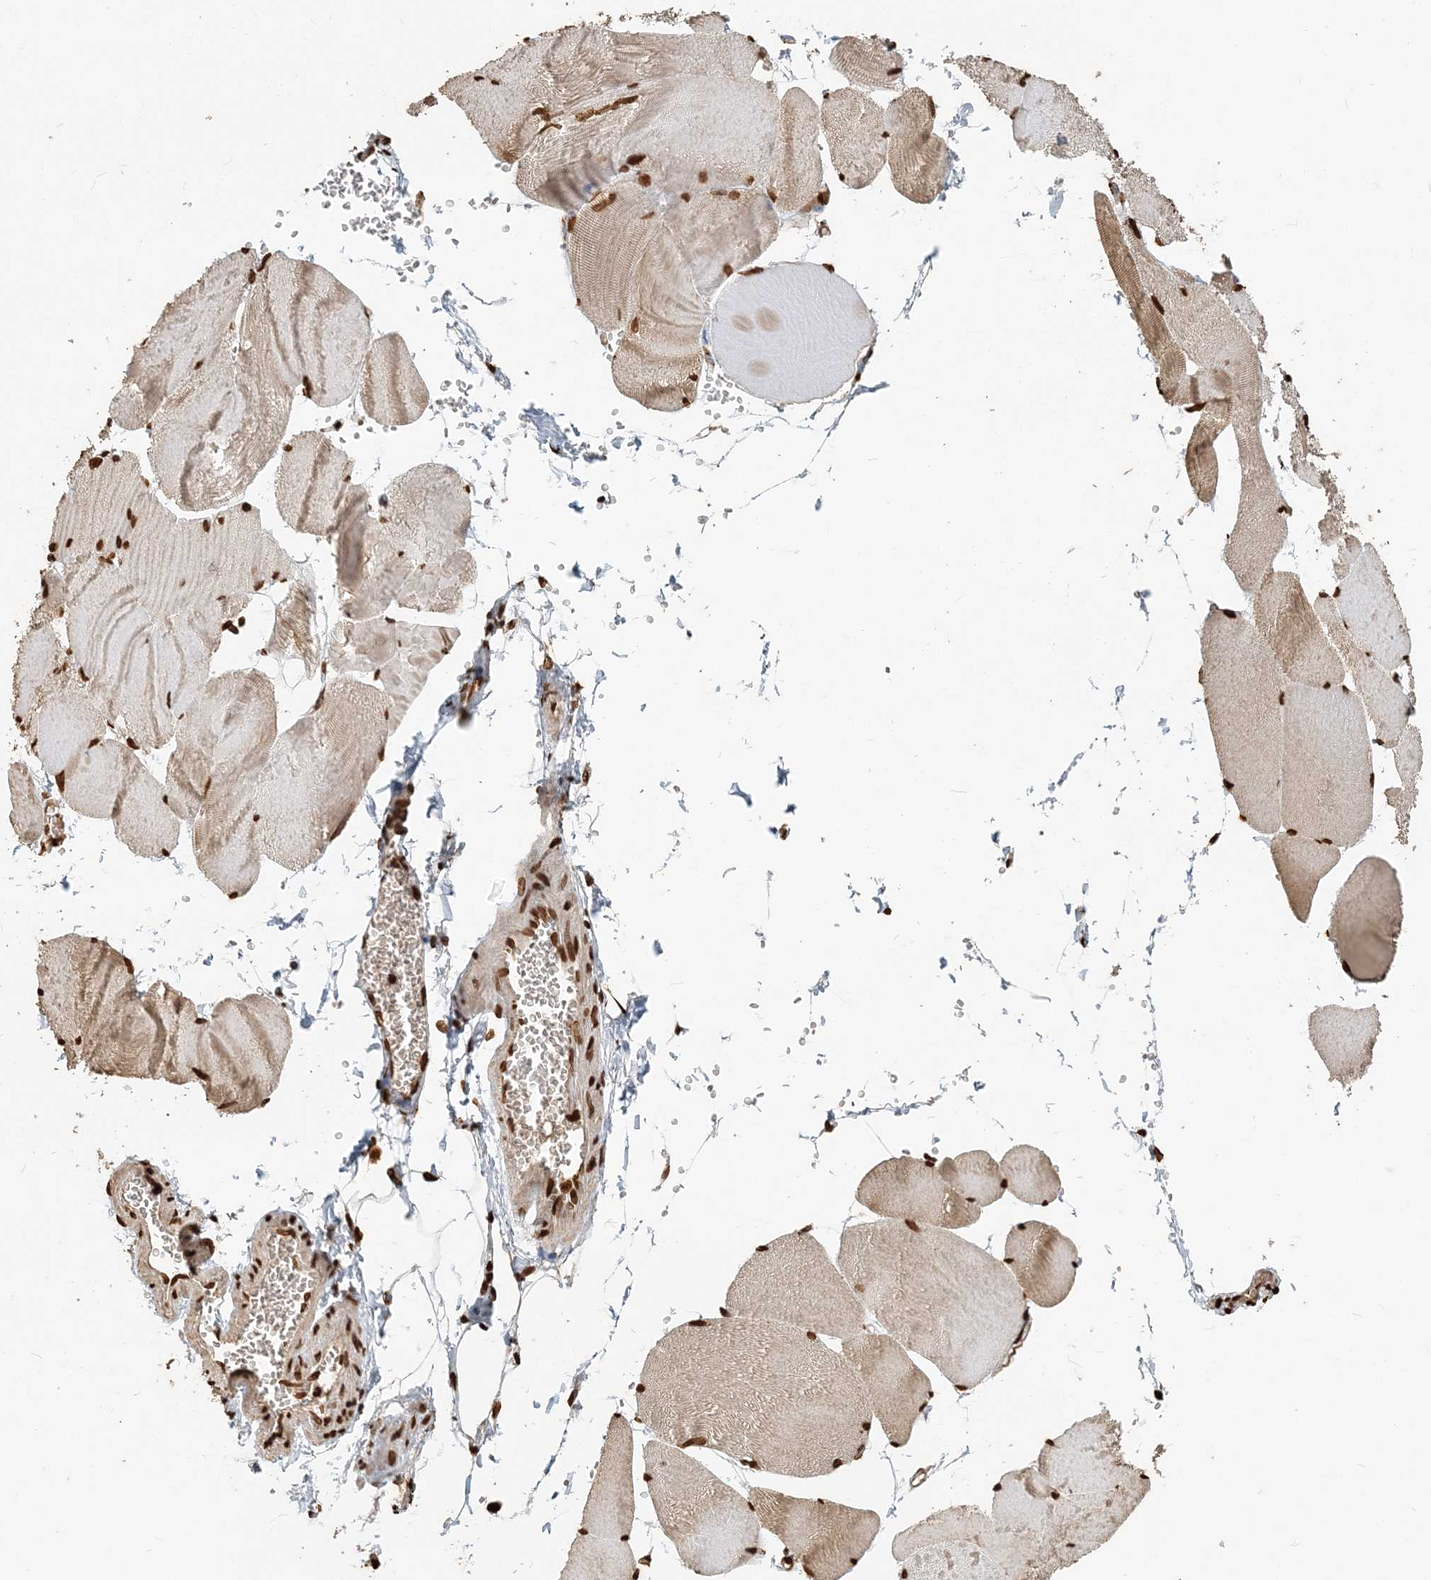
{"staining": {"intensity": "moderate", "quantity": ">75%", "location": "nuclear"}, "tissue": "skeletal muscle", "cell_type": "Myocytes", "image_type": "normal", "snomed": [{"axis": "morphology", "description": "Normal tissue, NOS"}, {"axis": "morphology", "description": "Basal cell carcinoma"}, {"axis": "topography", "description": "Skeletal muscle"}], "caption": "Myocytes demonstrate medium levels of moderate nuclear expression in approximately >75% of cells in benign human skeletal muscle. (DAB (3,3'-diaminobenzidine) IHC with brightfield microscopy, high magnification).", "gene": "H3", "patient": {"sex": "female", "age": 64}}